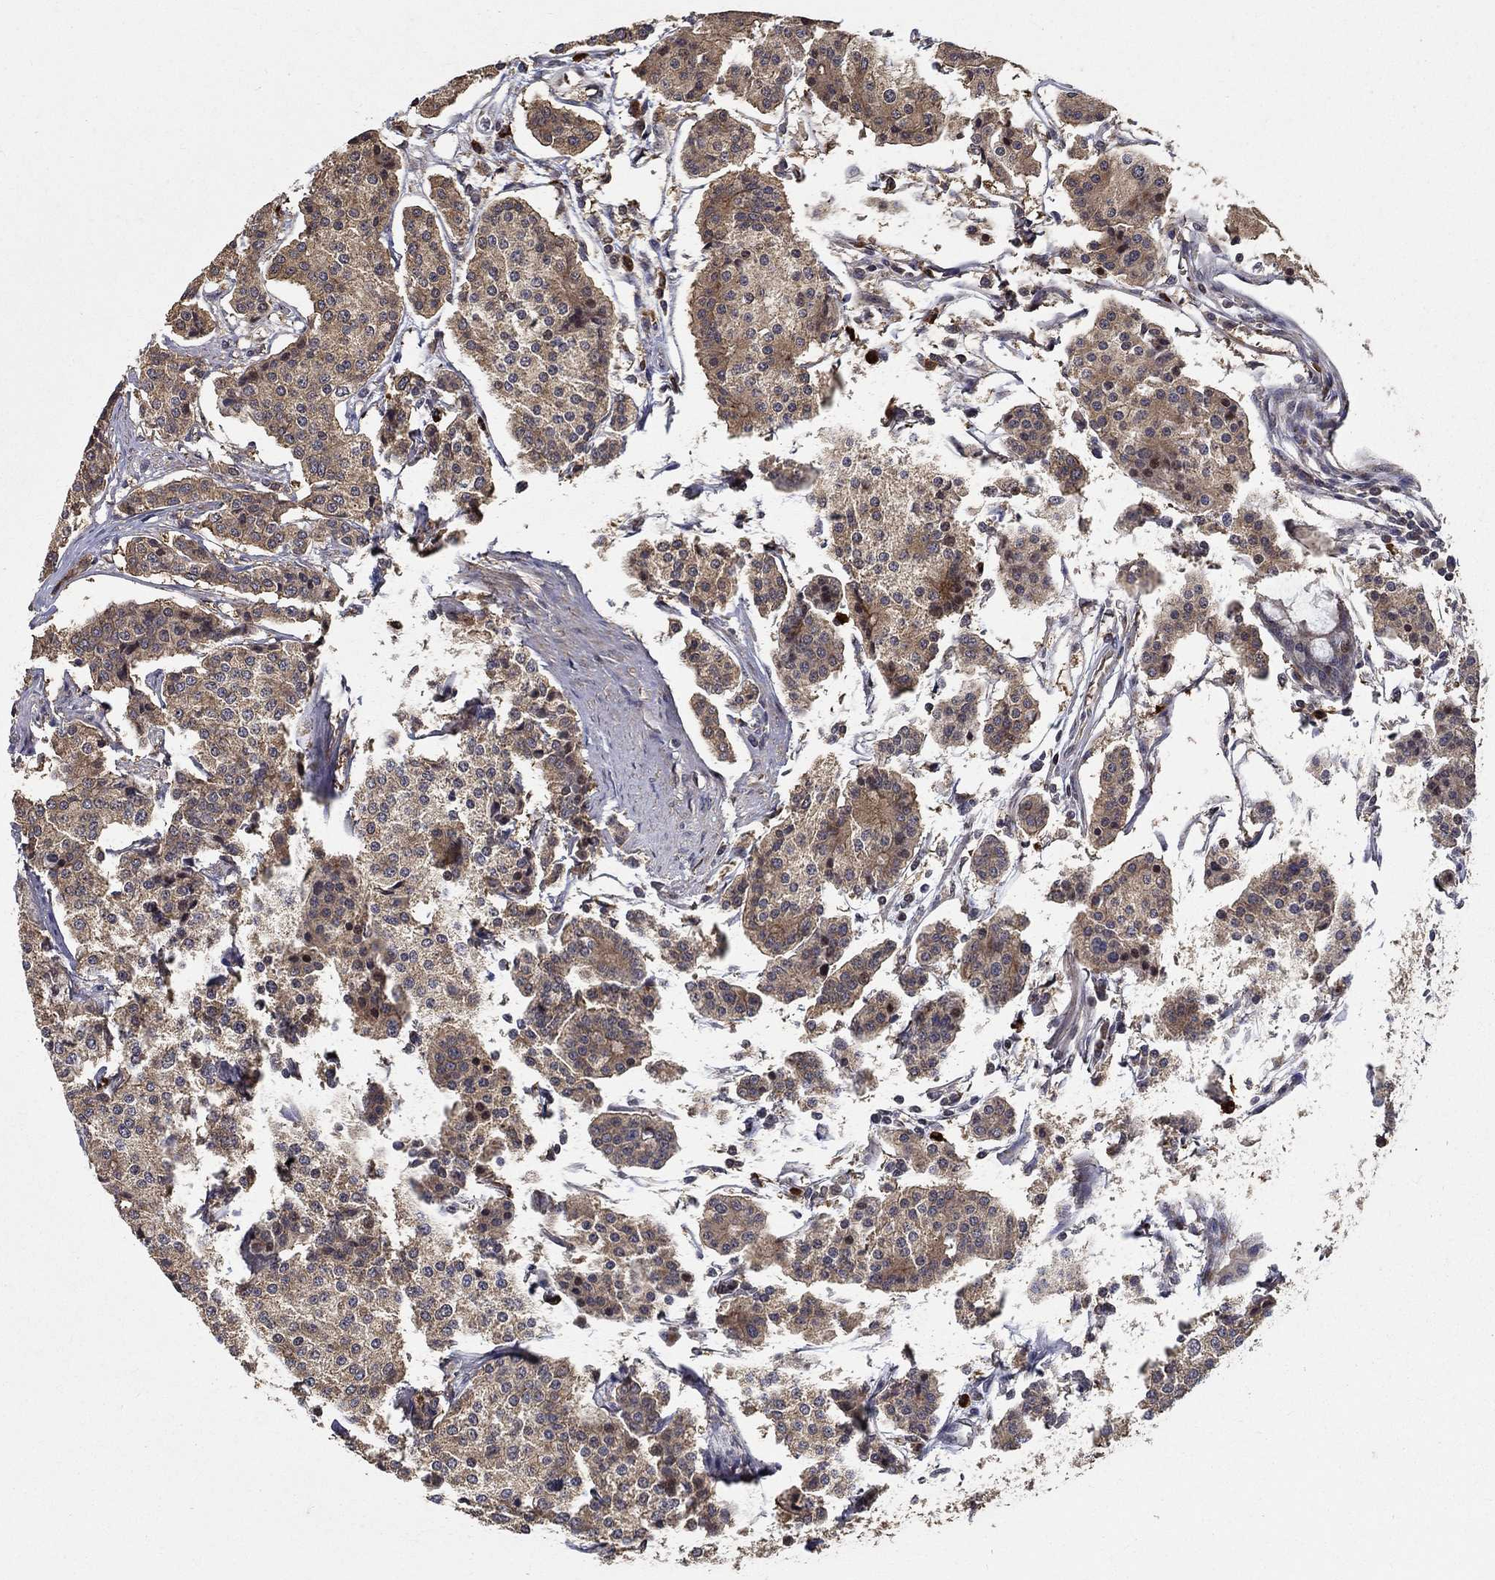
{"staining": {"intensity": "moderate", "quantity": "25%-75%", "location": "cytoplasmic/membranous"}, "tissue": "carcinoid", "cell_type": "Tumor cells", "image_type": "cancer", "snomed": [{"axis": "morphology", "description": "Carcinoid, malignant, NOS"}, {"axis": "topography", "description": "Small intestine"}], "caption": "Immunohistochemical staining of human malignant carcinoid exhibits medium levels of moderate cytoplasmic/membranous protein staining in approximately 25%-75% of tumor cells.", "gene": "ZNF594", "patient": {"sex": "female", "age": 65}}